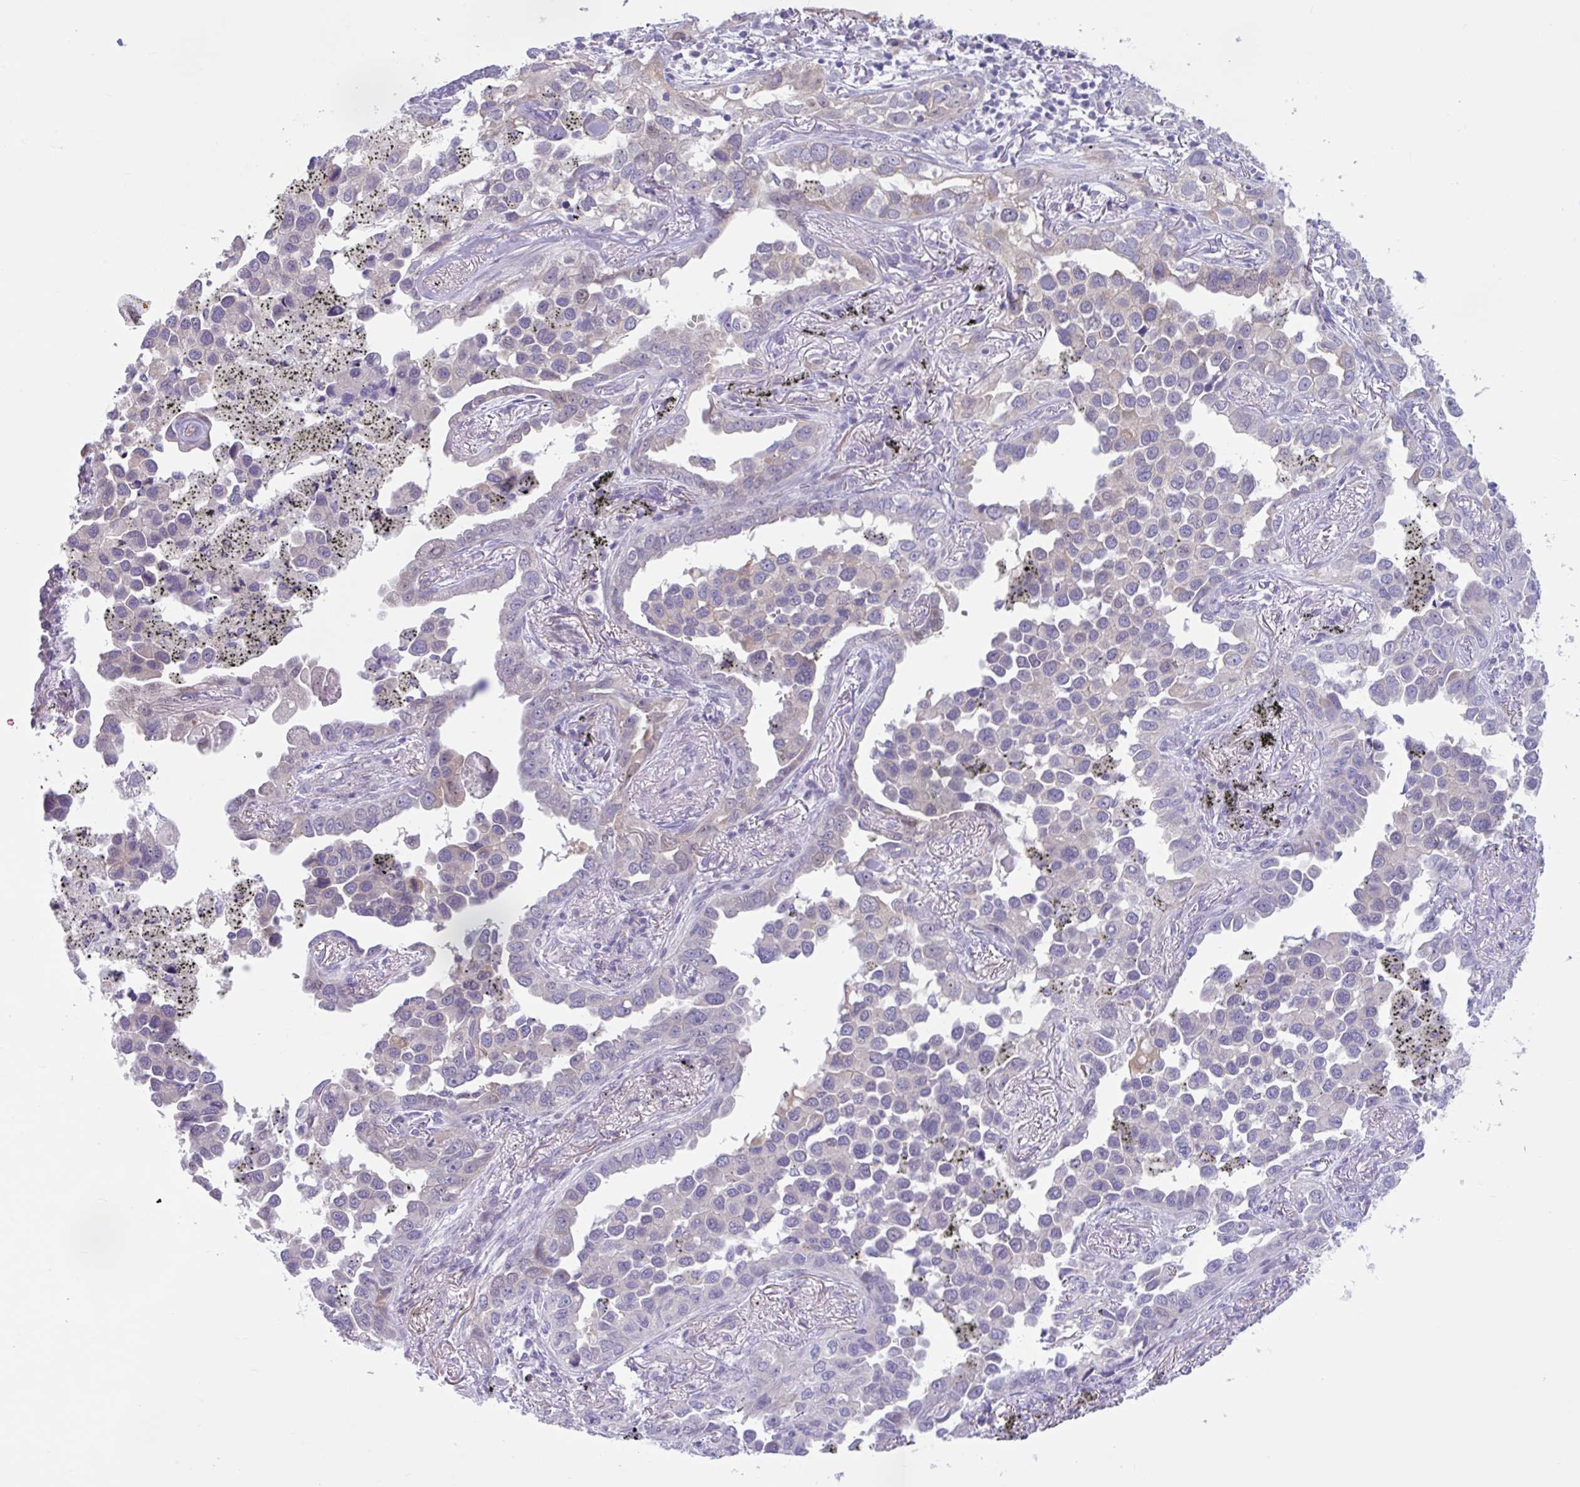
{"staining": {"intensity": "weak", "quantity": "25%-75%", "location": "cytoplasmic/membranous"}, "tissue": "lung cancer", "cell_type": "Tumor cells", "image_type": "cancer", "snomed": [{"axis": "morphology", "description": "Adenocarcinoma, NOS"}, {"axis": "topography", "description": "Lung"}], "caption": "Immunohistochemistry (IHC) of human lung cancer displays low levels of weak cytoplasmic/membranous staining in about 25%-75% of tumor cells. (DAB IHC with brightfield microscopy, high magnification).", "gene": "FAM153A", "patient": {"sex": "male", "age": 67}}